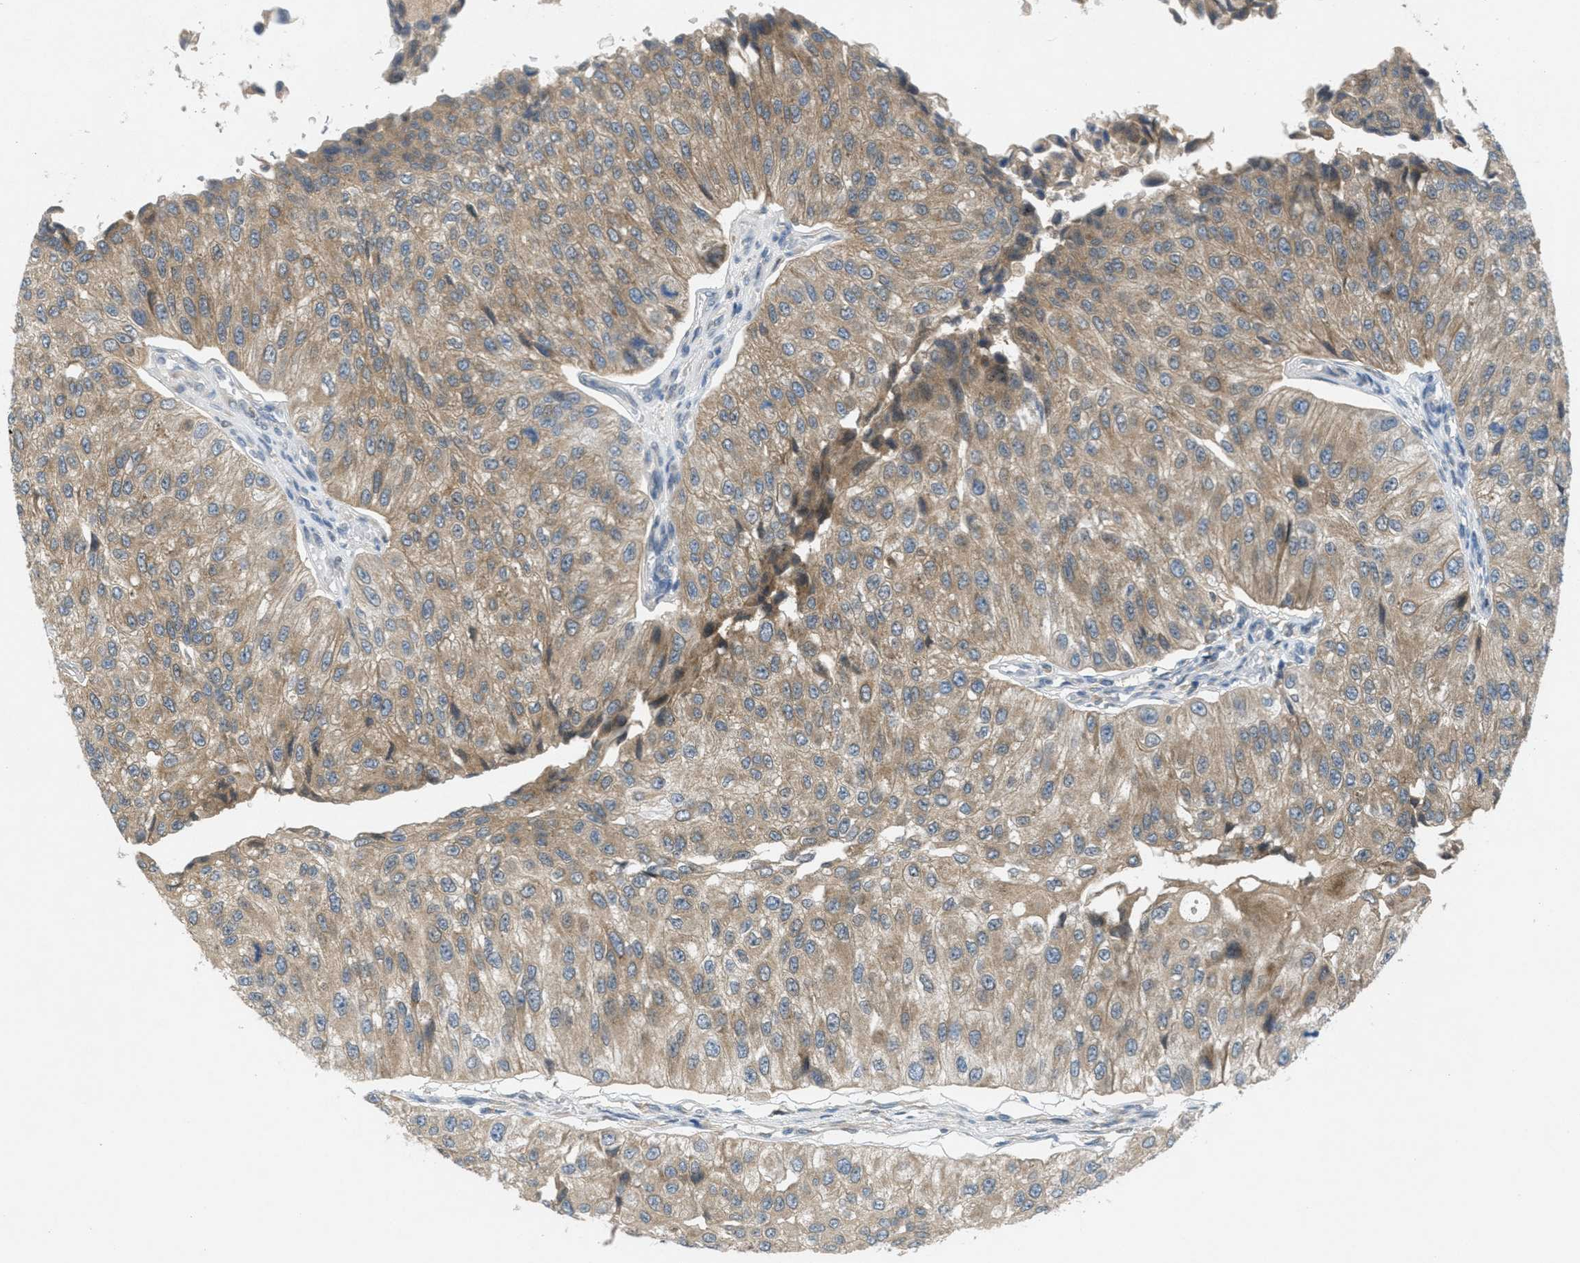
{"staining": {"intensity": "moderate", "quantity": ">75%", "location": "cytoplasmic/membranous"}, "tissue": "urothelial cancer", "cell_type": "Tumor cells", "image_type": "cancer", "snomed": [{"axis": "morphology", "description": "Urothelial carcinoma, High grade"}, {"axis": "topography", "description": "Kidney"}, {"axis": "topography", "description": "Urinary bladder"}], "caption": "Human high-grade urothelial carcinoma stained with a brown dye exhibits moderate cytoplasmic/membranous positive positivity in about >75% of tumor cells.", "gene": "SIGMAR1", "patient": {"sex": "male", "age": 77}}